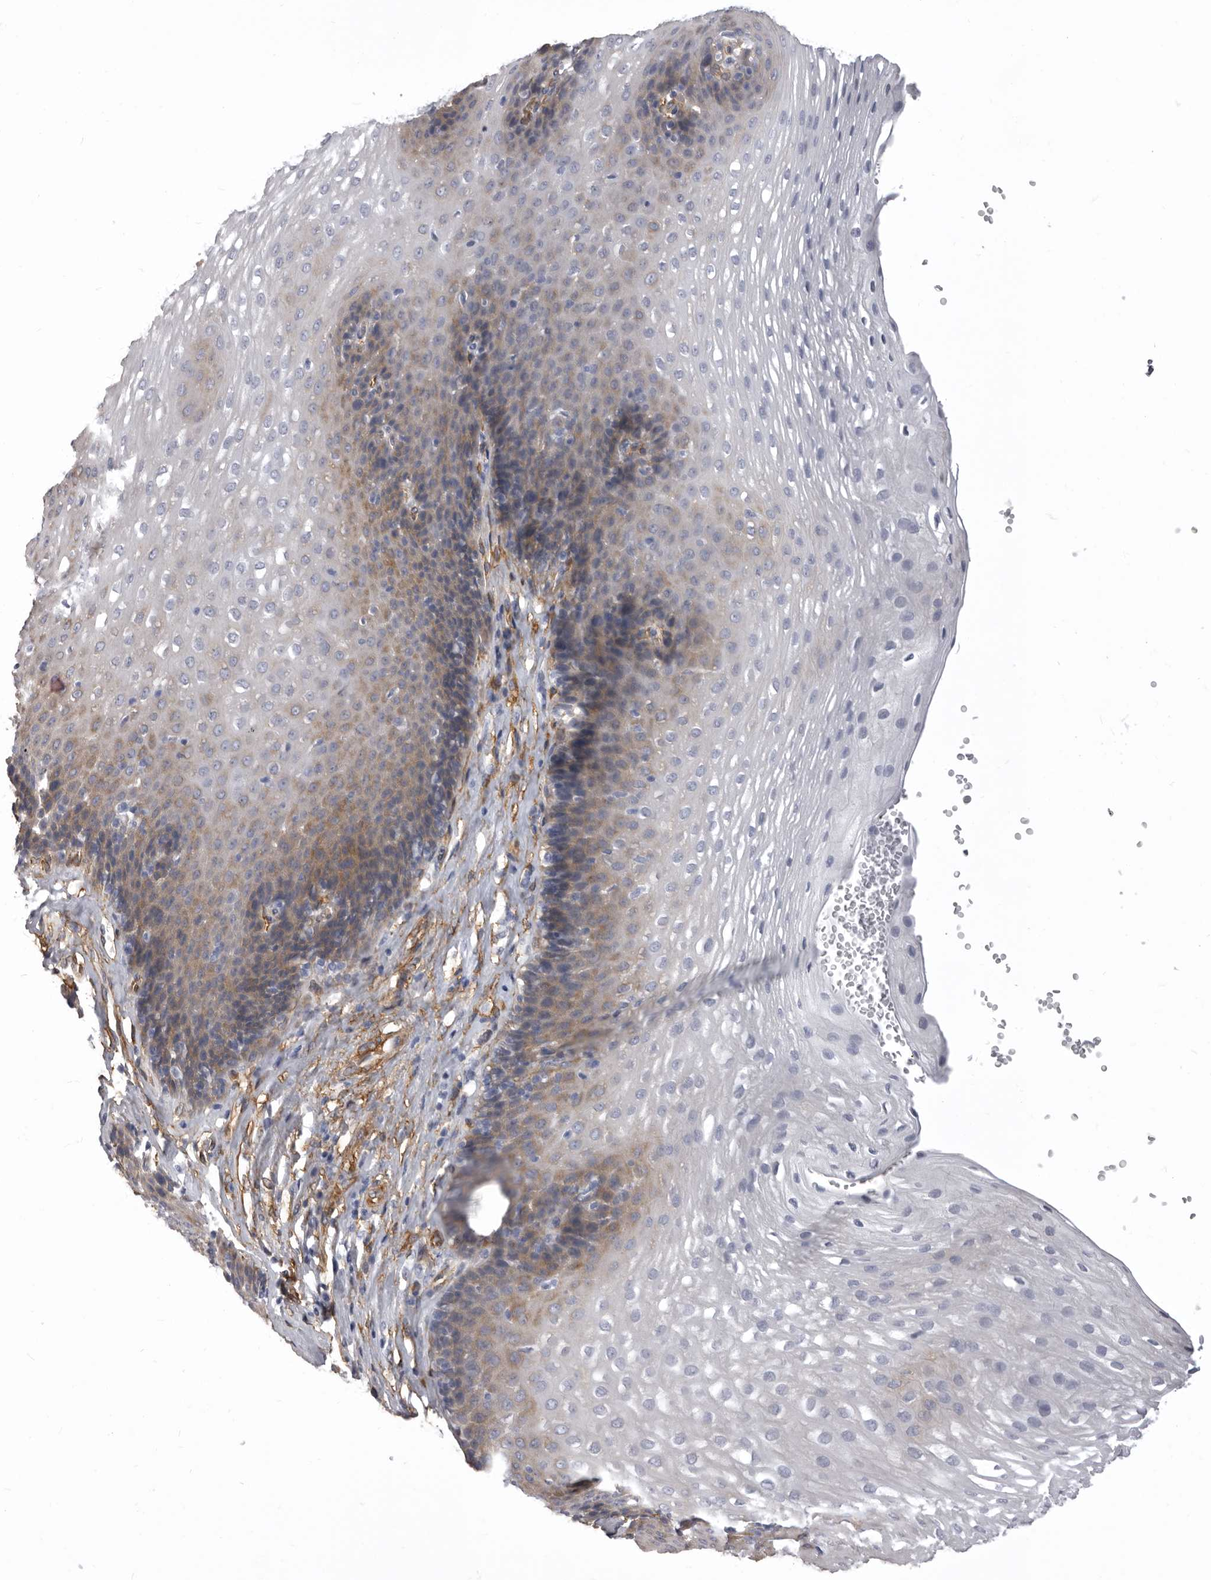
{"staining": {"intensity": "moderate", "quantity": "25%-75%", "location": "cytoplasmic/membranous"}, "tissue": "esophagus", "cell_type": "Squamous epithelial cells", "image_type": "normal", "snomed": [{"axis": "morphology", "description": "Normal tissue, NOS"}, {"axis": "topography", "description": "Esophagus"}], "caption": "Immunohistochemistry (IHC) image of unremarkable esophagus stained for a protein (brown), which shows medium levels of moderate cytoplasmic/membranous expression in about 25%-75% of squamous epithelial cells.", "gene": "ENAH", "patient": {"sex": "female", "age": 66}}